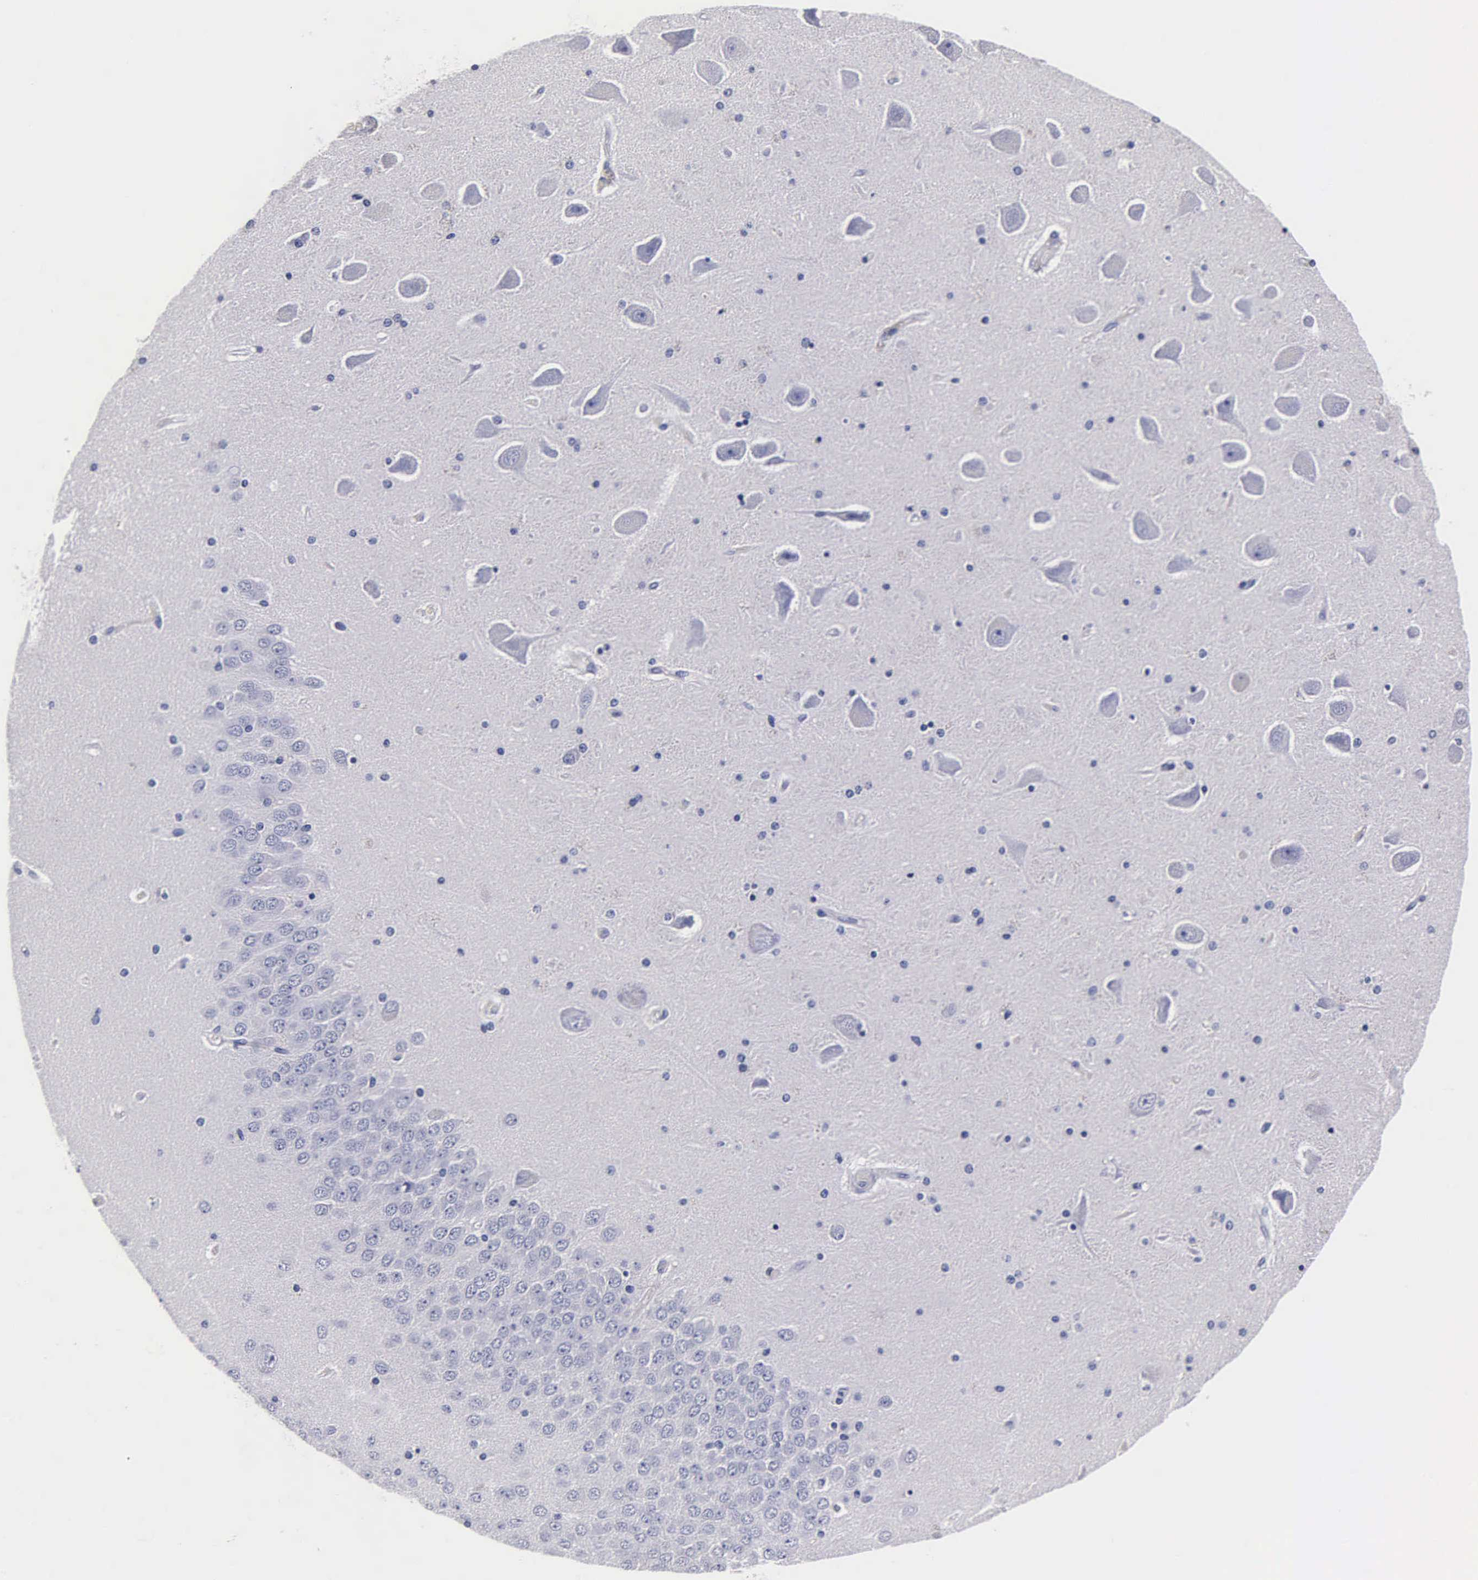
{"staining": {"intensity": "negative", "quantity": "none", "location": "none"}, "tissue": "hippocampus", "cell_type": "Glial cells", "image_type": "normal", "snomed": [{"axis": "morphology", "description": "Normal tissue, NOS"}, {"axis": "topography", "description": "Hippocampus"}], "caption": "A histopathology image of hippocampus stained for a protein exhibits no brown staining in glial cells. The staining was performed using DAB to visualize the protein expression in brown, while the nuclei were stained in blue with hematoxylin (Magnification: 20x).", "gene": "INS", "patient": {"sex": "female", "age": 54}}